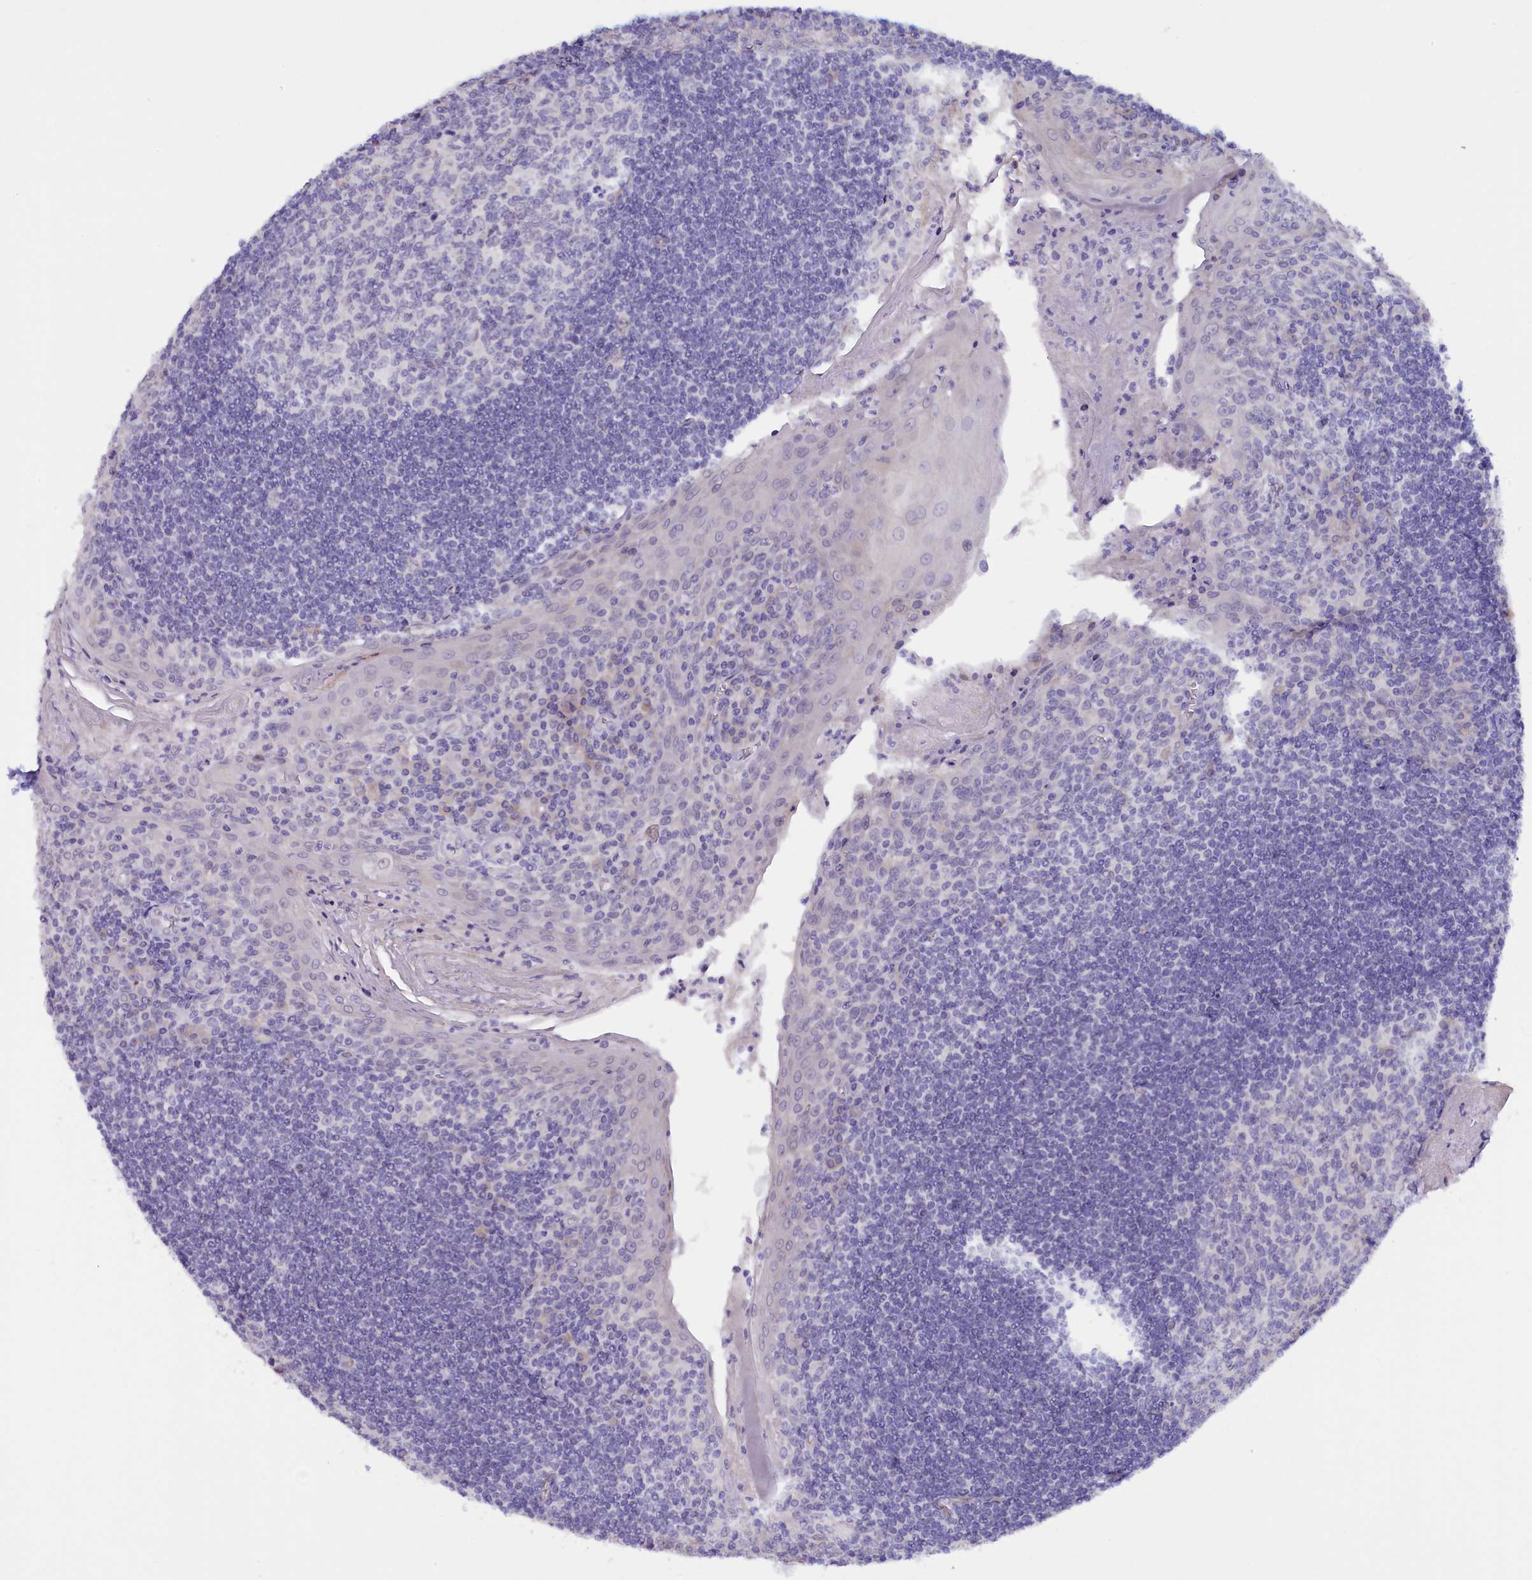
{"staining": {"intensity": "negative", "quantity": "none", "location": "none"}, "tissue": "tonsil", "cell_type": "Germinal center cells", "image_type": "normal", "snomed": [{"axis": "morphology", "description": "Normal tissue, NOS"}, {"axis": "topography", "description": "Tonsil"}], "caption": "This is an immunohistochemistry histopathology image of normal tonsil. There is no positivity in germinal center cells.", "gene": "ZSWIM4", "patient": {"sex": "male", "age": 27}}